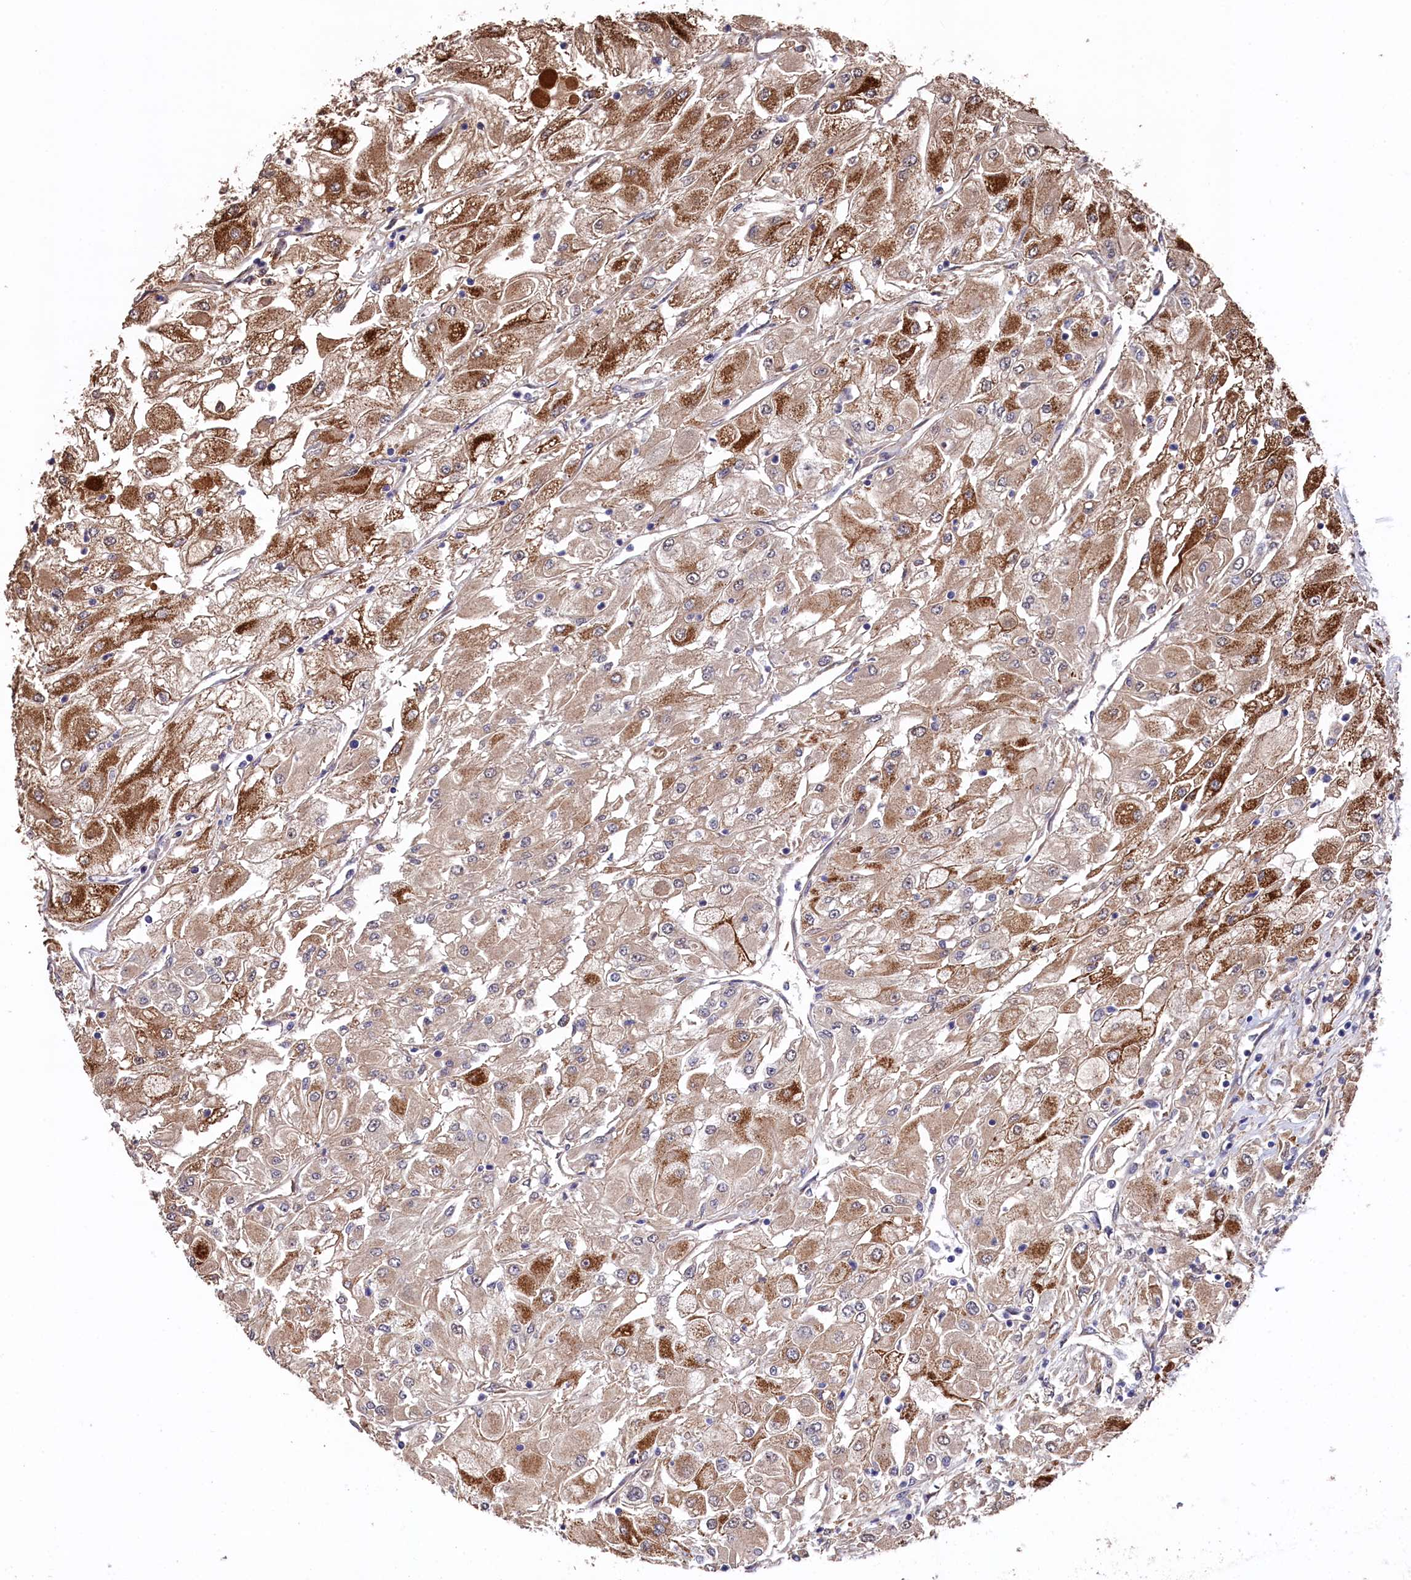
{"staining": {"intensity": "moderate", "quantity": ">75%", "location": "cytoplasmic/membranous"}, "tissue": "renal cancer", "cell_type": "Tumor cells", "image_type": "cancer", "snomed": [{"axis": "morphology", "description": "Adenocarcinoma, NOS"}, {"axis": "topography", "description": "Kidney"}], "caption": "Brown immunohistochemical staining in human adenocarcinoma (renal) shows moderate cytoplasmic/membranous staining in approximately >75% of tumor cells.", "gene": "SLC12A4", "patient": {"sex": "male", "age": 80}}